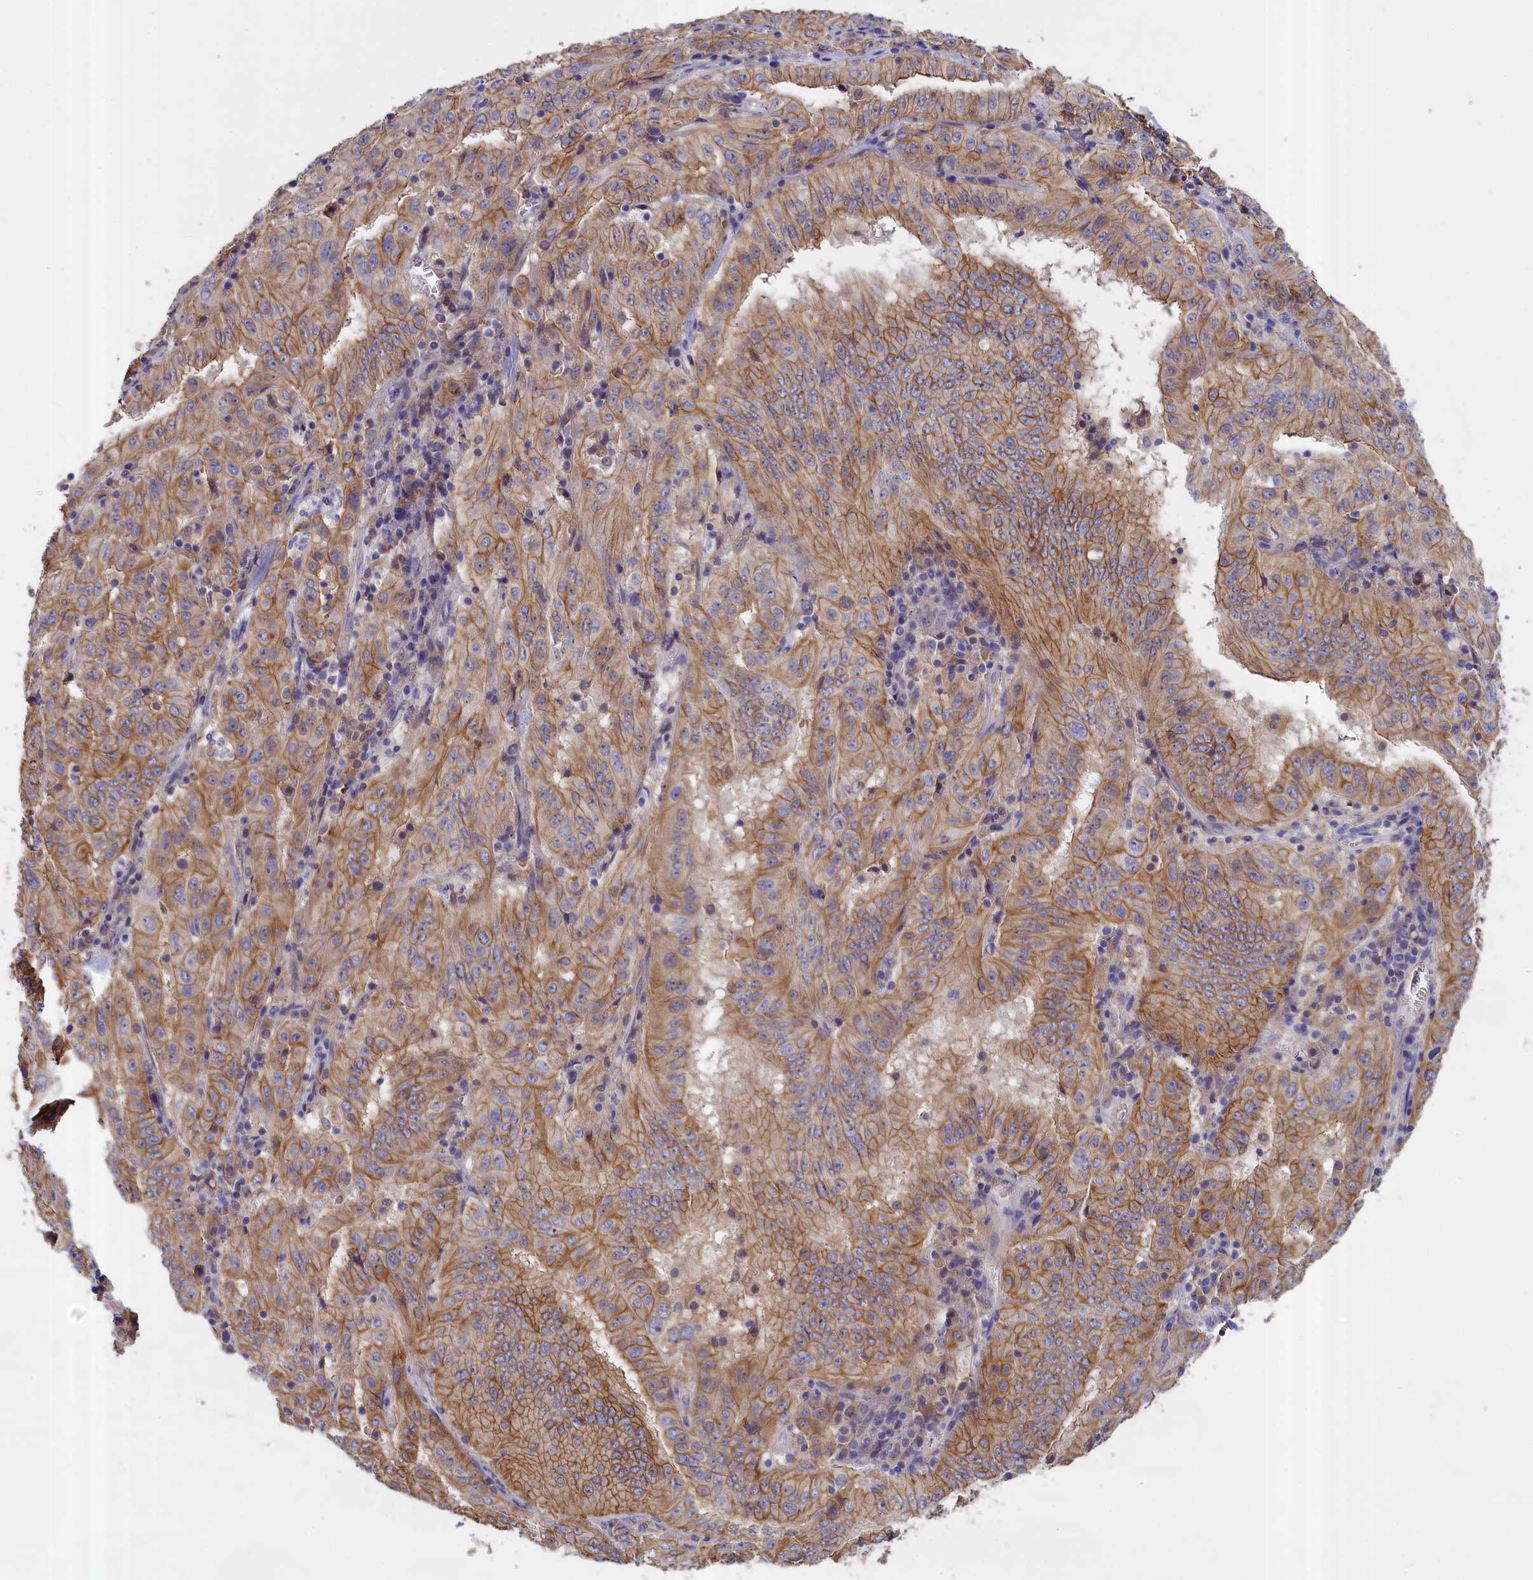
{"staining": {"intensity": "moderate", "quantity": ">75%", "location": "cytoplasmic/membranous"}, "tissue": "pancreatic cancer", "cell_type": "Tumor cells", "image_type": "cancer", "snomed": [{"axis": "morphology", "description": "Adenocarcinoma, NOS"}, {"axis": "topography", "description": "Pancreas"}], "caption": "An immunohistochemistry (IHC) micrograph of tumor tissue is shown. Protein staining in brown labels moderate cytoplasmic/membranous positivity in pancreatic adenocarcinoma within tumor cells.", "gene": "COL19A1", "patient": {"sex": "male", "age": 63}}